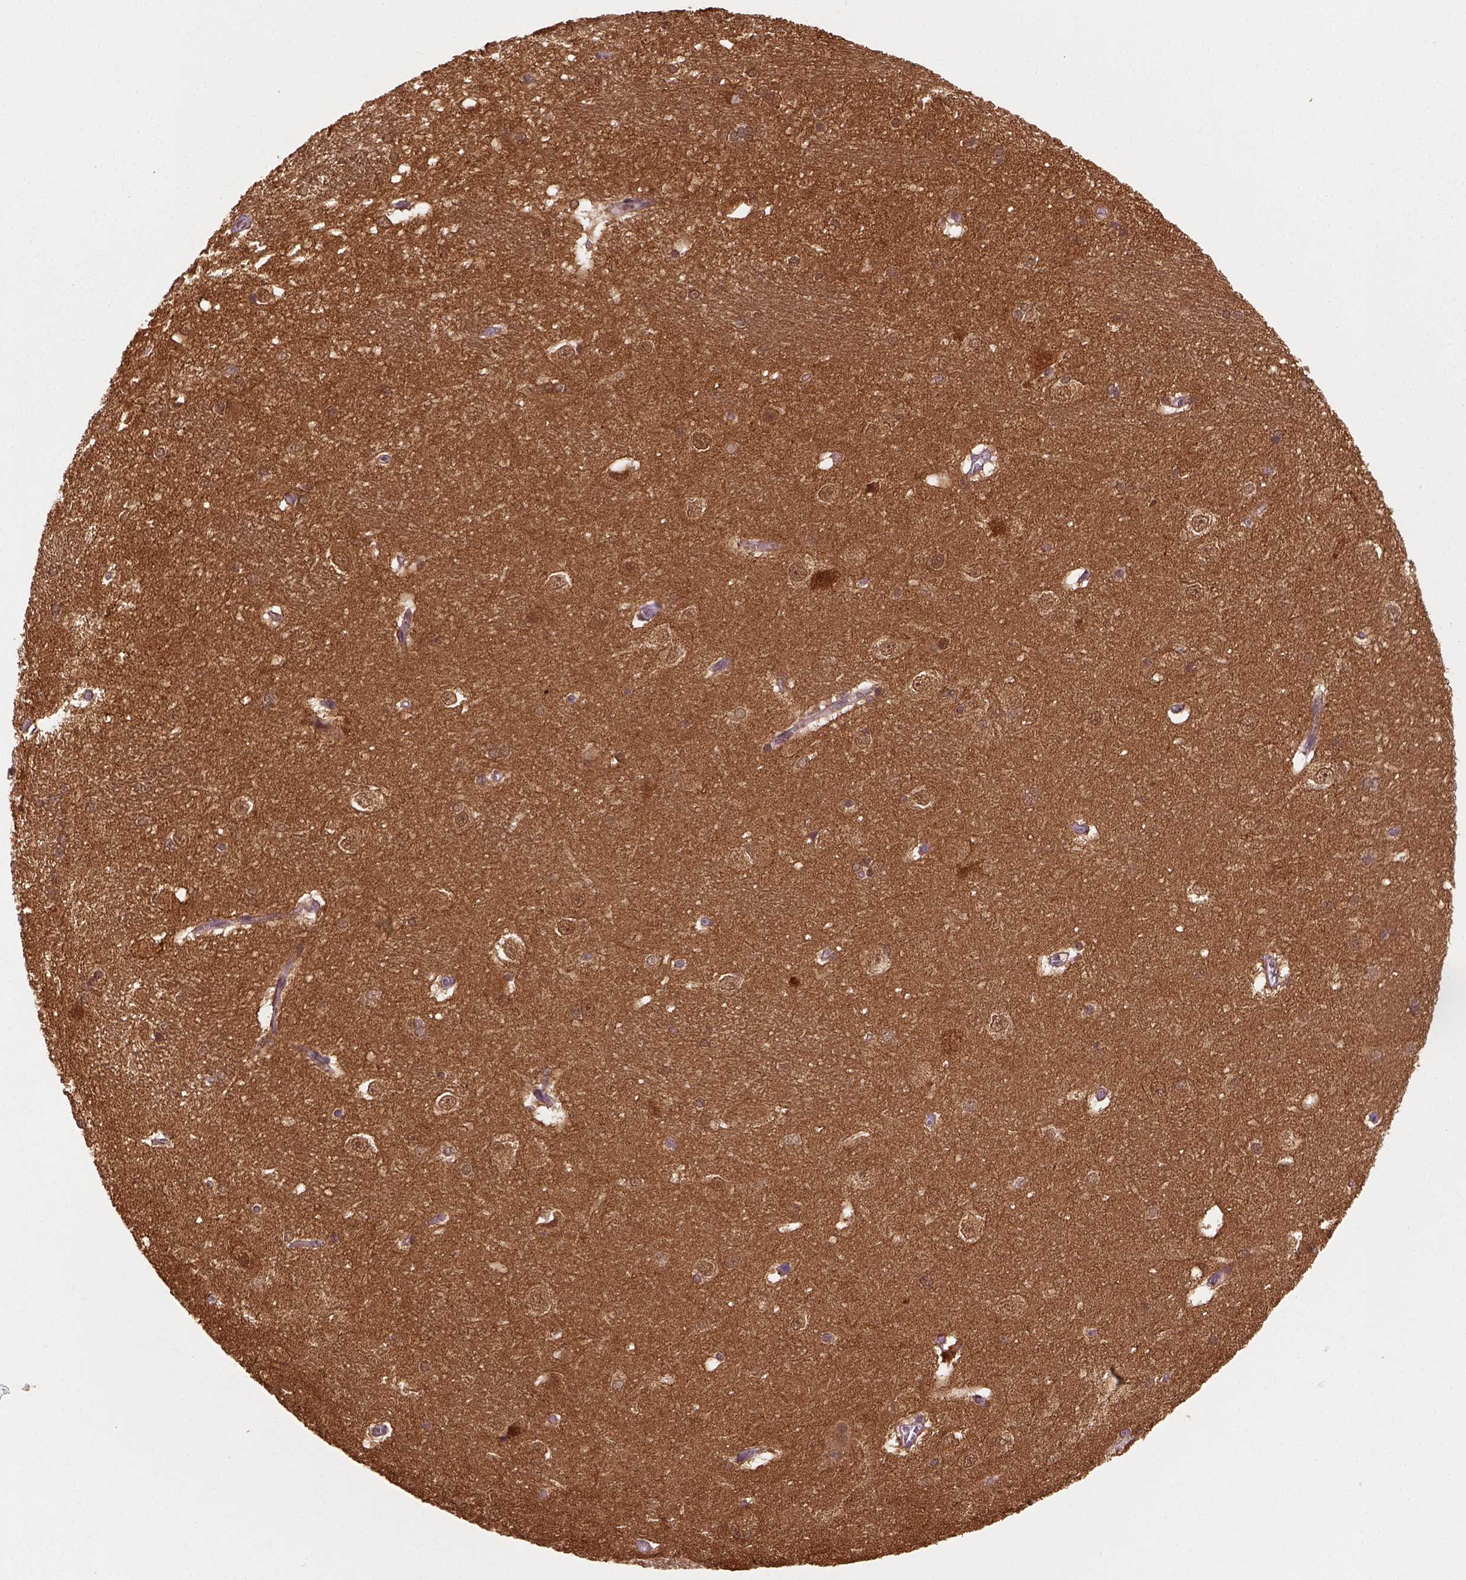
{"staining": {"intensity": "moderate", "quantity": ">75%", "location": "cytoplasmic/membranous,nuclear"}, "tissue": "hippocampus", "cell_type": "Glial cells", "image_type": "normal", "snomed": [{"axis": "morphology", "description": "Normal tissue, NOS"}, {"axis": "topography", "description": "Cerebral cortex"}, {"axis": "topography", "description": "Hippocampus"}], "caption": "The image displays immunohistochemical staining of unremarkable hippocampus. There is moderate cytoplasmic/membranous,nuclear expression is appreciated in about >75% of glial cells. Using DAB (3,3'-diaminobenzidine) (brown) and hematoxylin (blue) stains, captured at high magnification using brightfield microscopy.", "gene": "GOT1", "patient": {"sex": "female", "age": 19}}